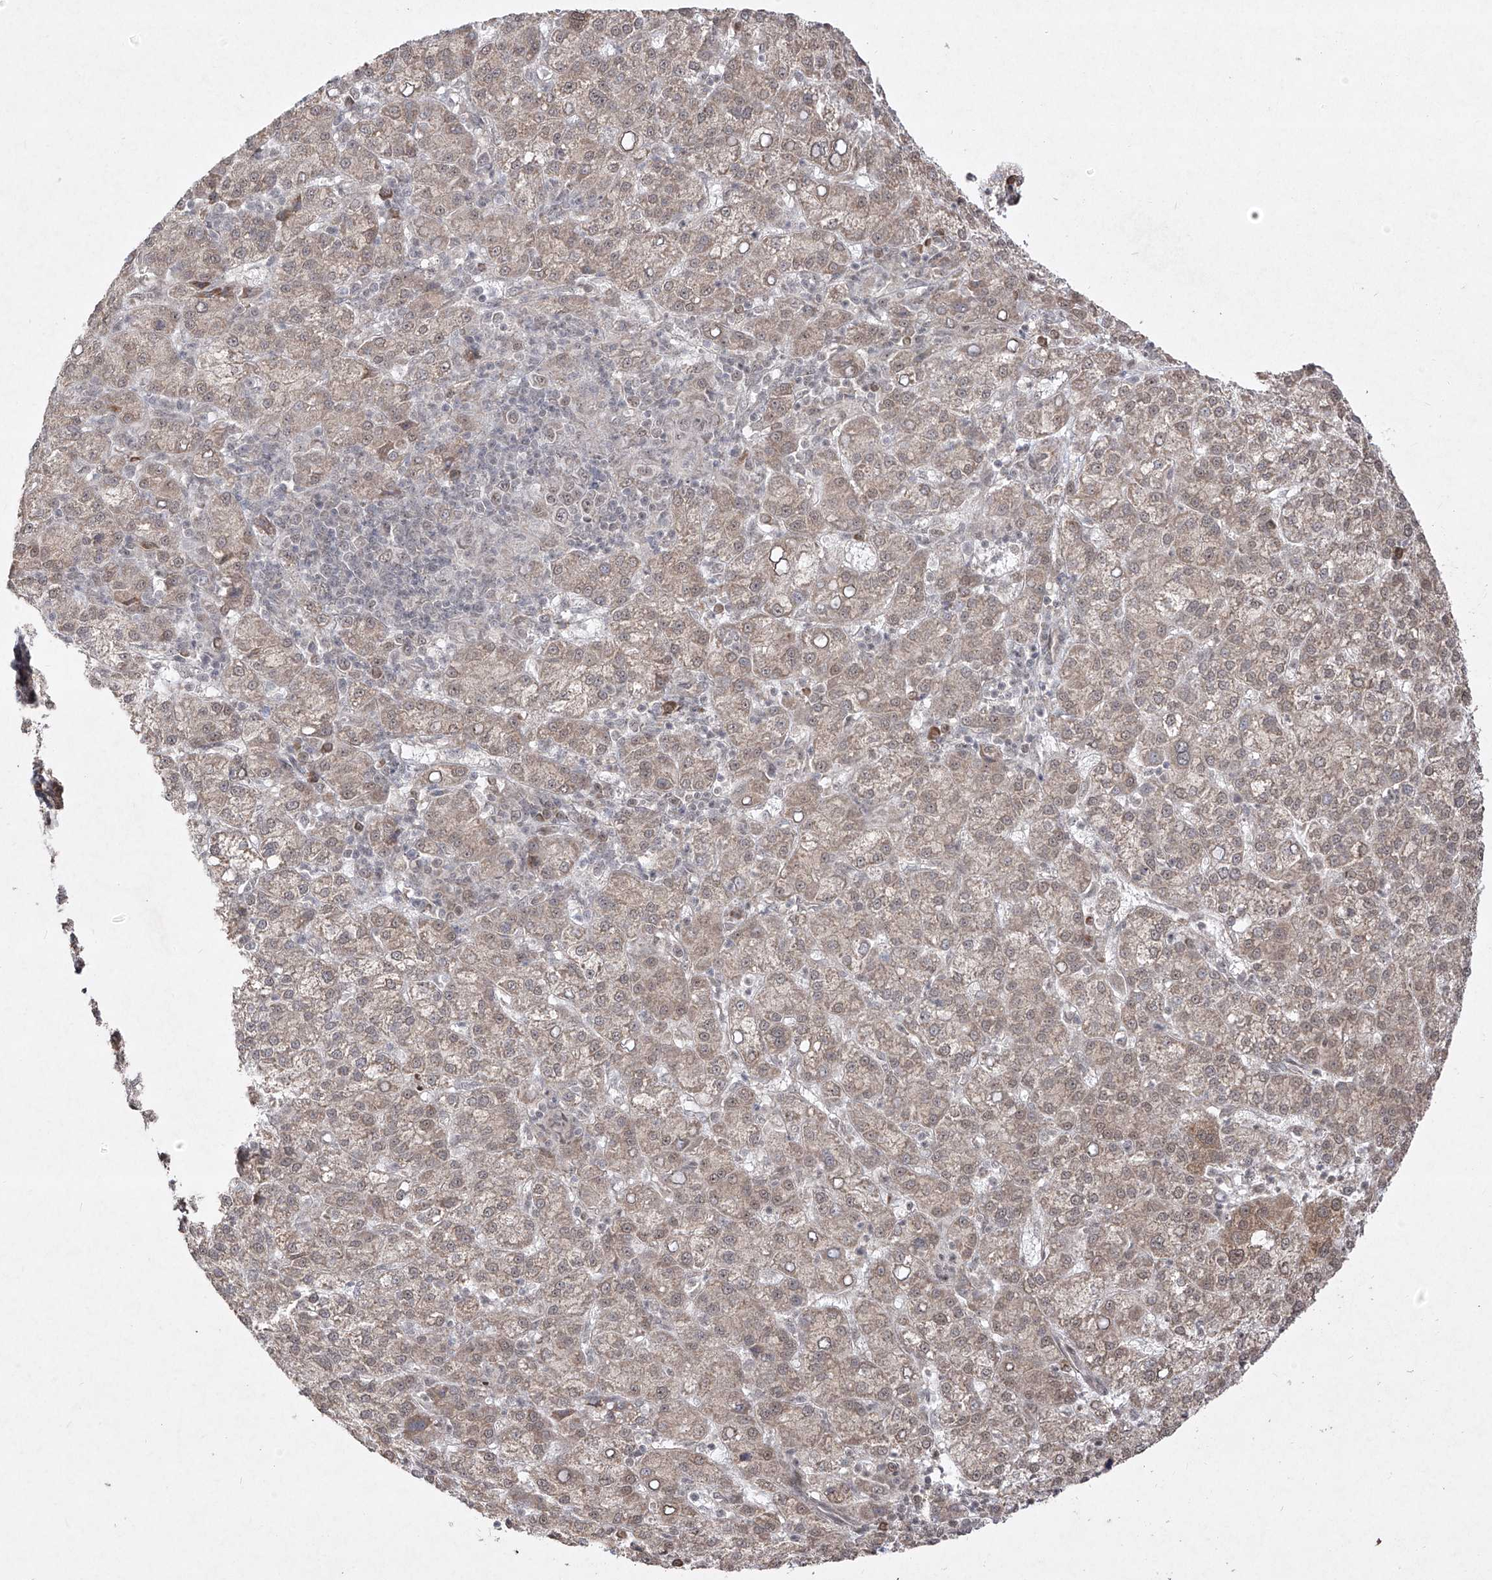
{"staining": {"intensity": "weak", "quantity": "25%-75%", "location": "cytoplasmic/membranous,nuclear"}, "tissue": "liver cancer", "cell_type": "Tumor cells", "image_type": "cancer", "snomed": [{"axis": "morphology", "description": "Carcinoma, Hepatocellular, NOS"}, {"axis": "topography", "description": "Liver"}], "caption": "Liver hepatocellular carcinoma stained for a protein (brown) shows weak cytoplasmic/membranous and nuclear positive expression in about 25%-75% of tumor cells.", "gene": "SNRNP27", "patient": {"sex": "female", "age": 58}}